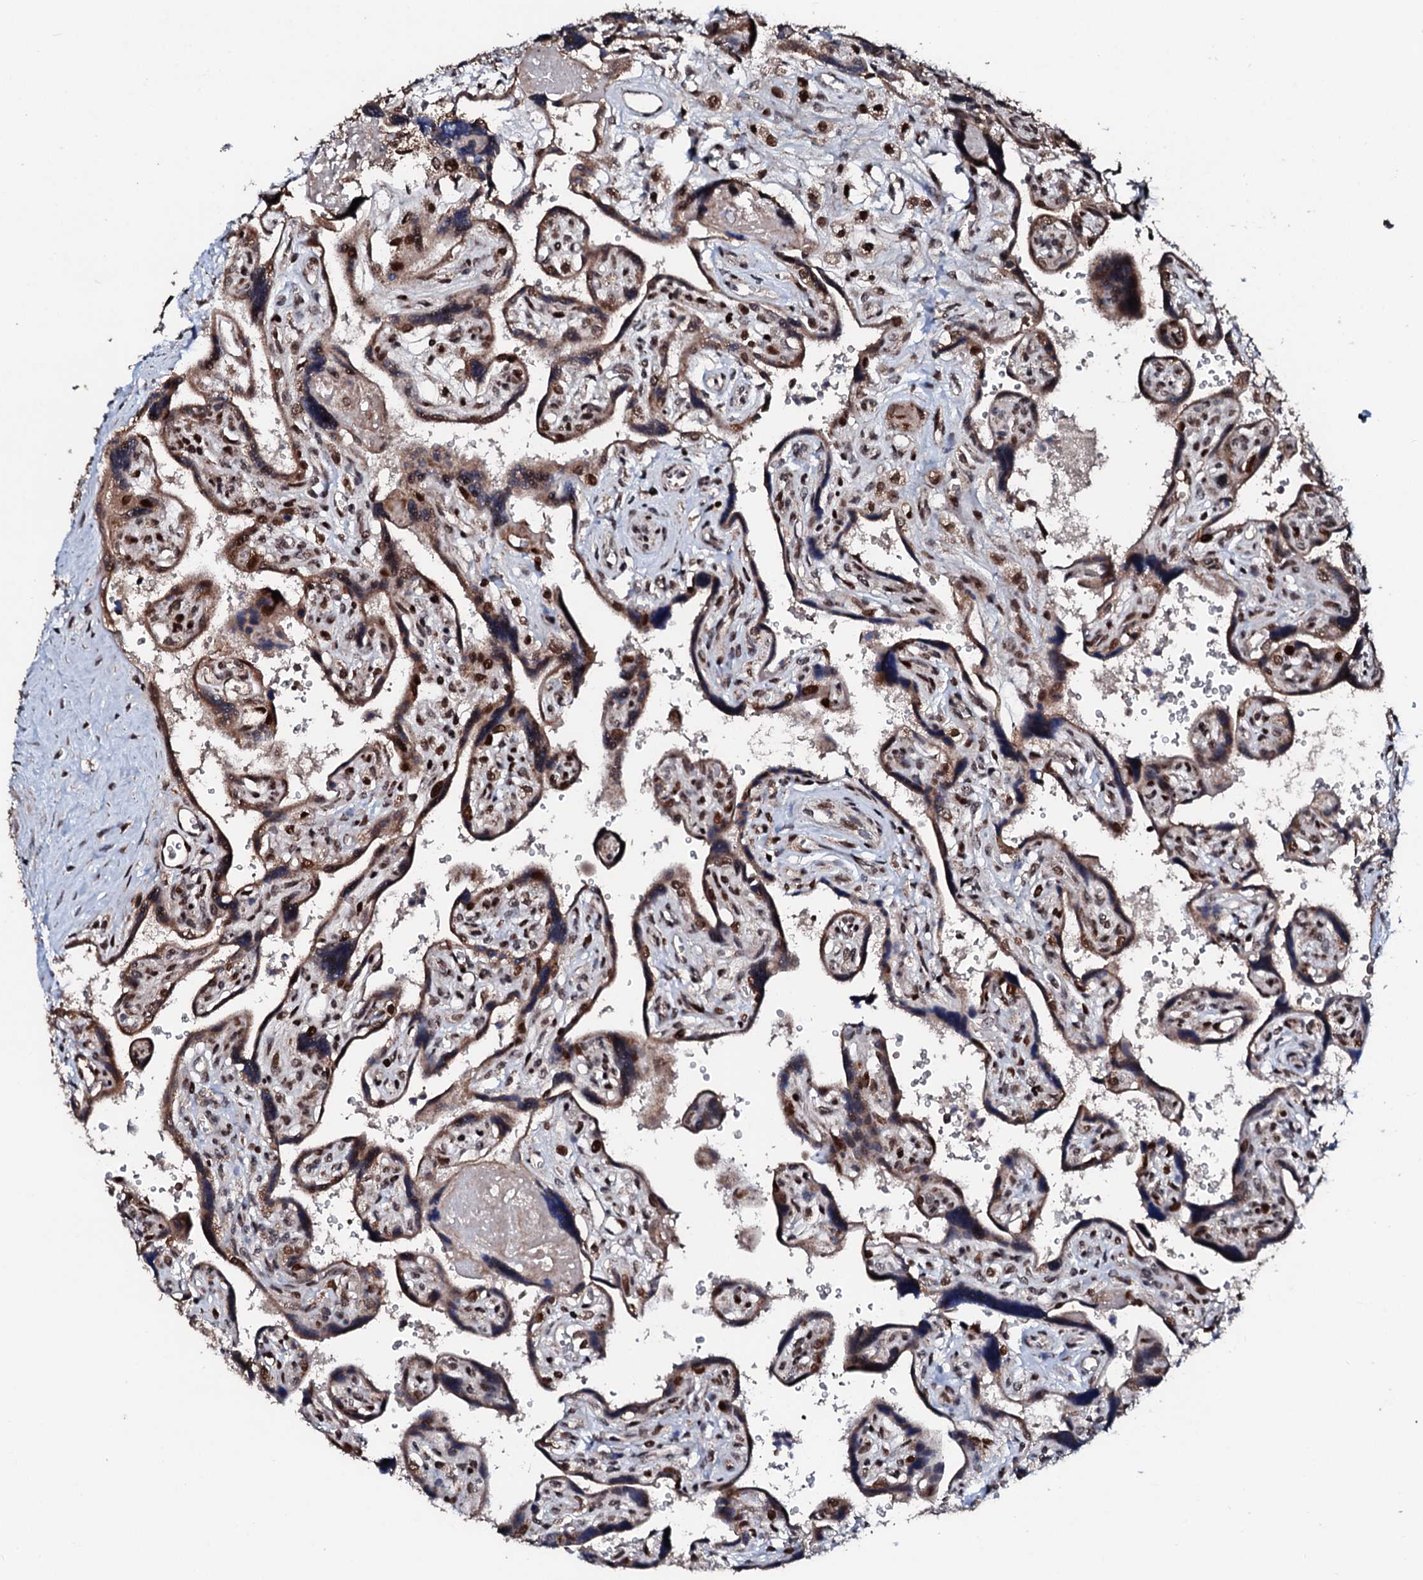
{"staining": {"intensity": "moderate", "quantity": ">75%", "location": "cytoplasmic/membranous,nuclear"}, "tissue": "placenta", "cell_type": "Trophoblastic cells", "image_type": "normal", "snomed": [{"axis": "morphology", "description": "Normal tissue, NOS"}, {"axis": "topography", "description": "Placenta"}], "caption": "This micrograph exhibits IHC staining of benign placenta, with medium moderate cytoplasmic/membranous,nuclear positivity in about >75% of trophoblastic cells.", "gene": "KIF18A", "patient": {"sex": "female", "age": 39}}